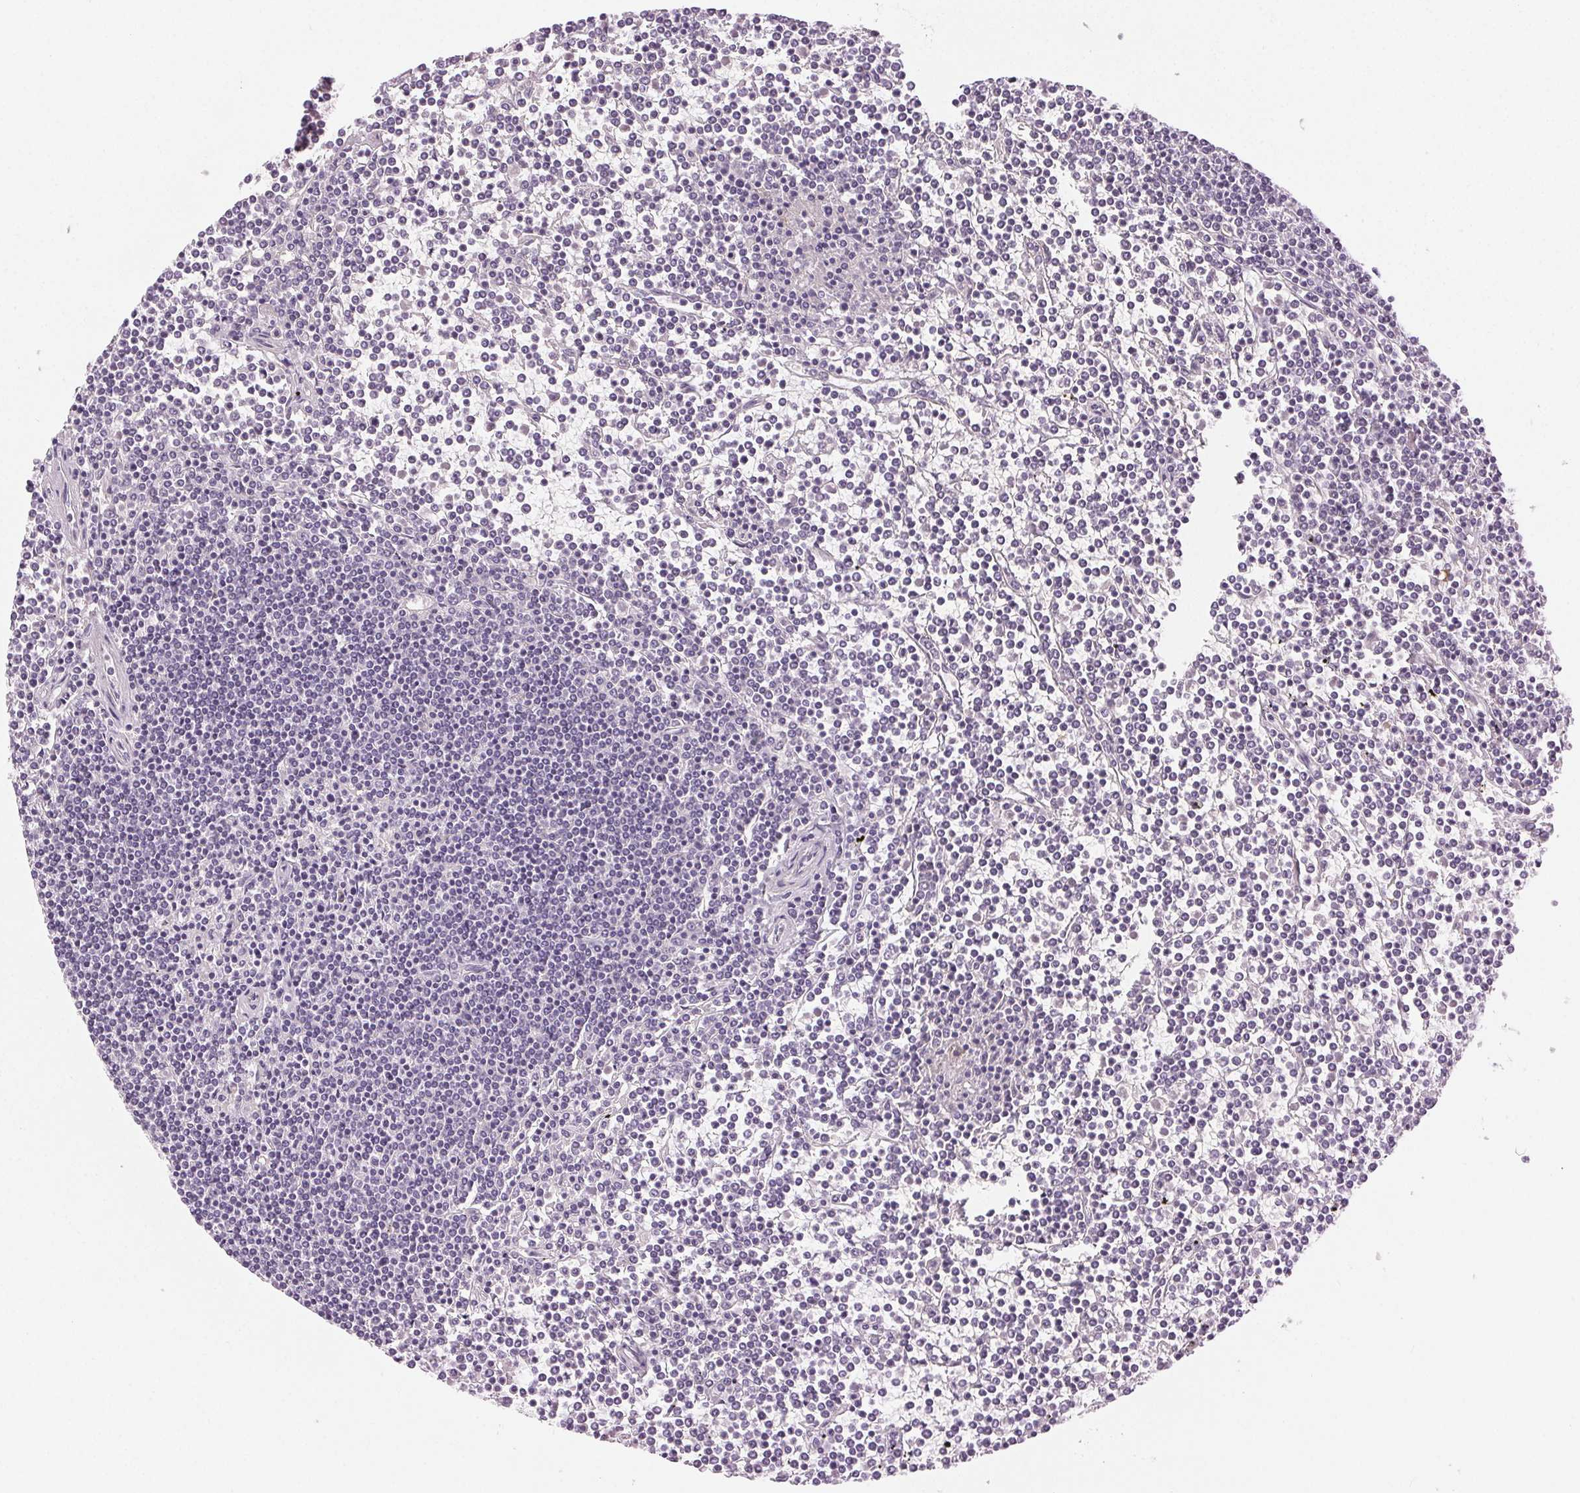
{"staining": {"intensity": "negative", "quantity": "none", "location": "none"}, "tissue": "lymphoma", "cell_type": "Tumor cells", "image_type": "cancer", "snomed": [{"axis": "morphology", "description": "Malignant lymphoma, non-Hodgkin's type, Low grade"}, {"axis": "topography", "description": "Spleen"}], "caption": "Tumor cells are negative for brown protein staining in malignant lymphoma, non-Hodgkin's type (low-grade).", "gene": "HSF5", "patient": {"sex": "female", "age": 19}}